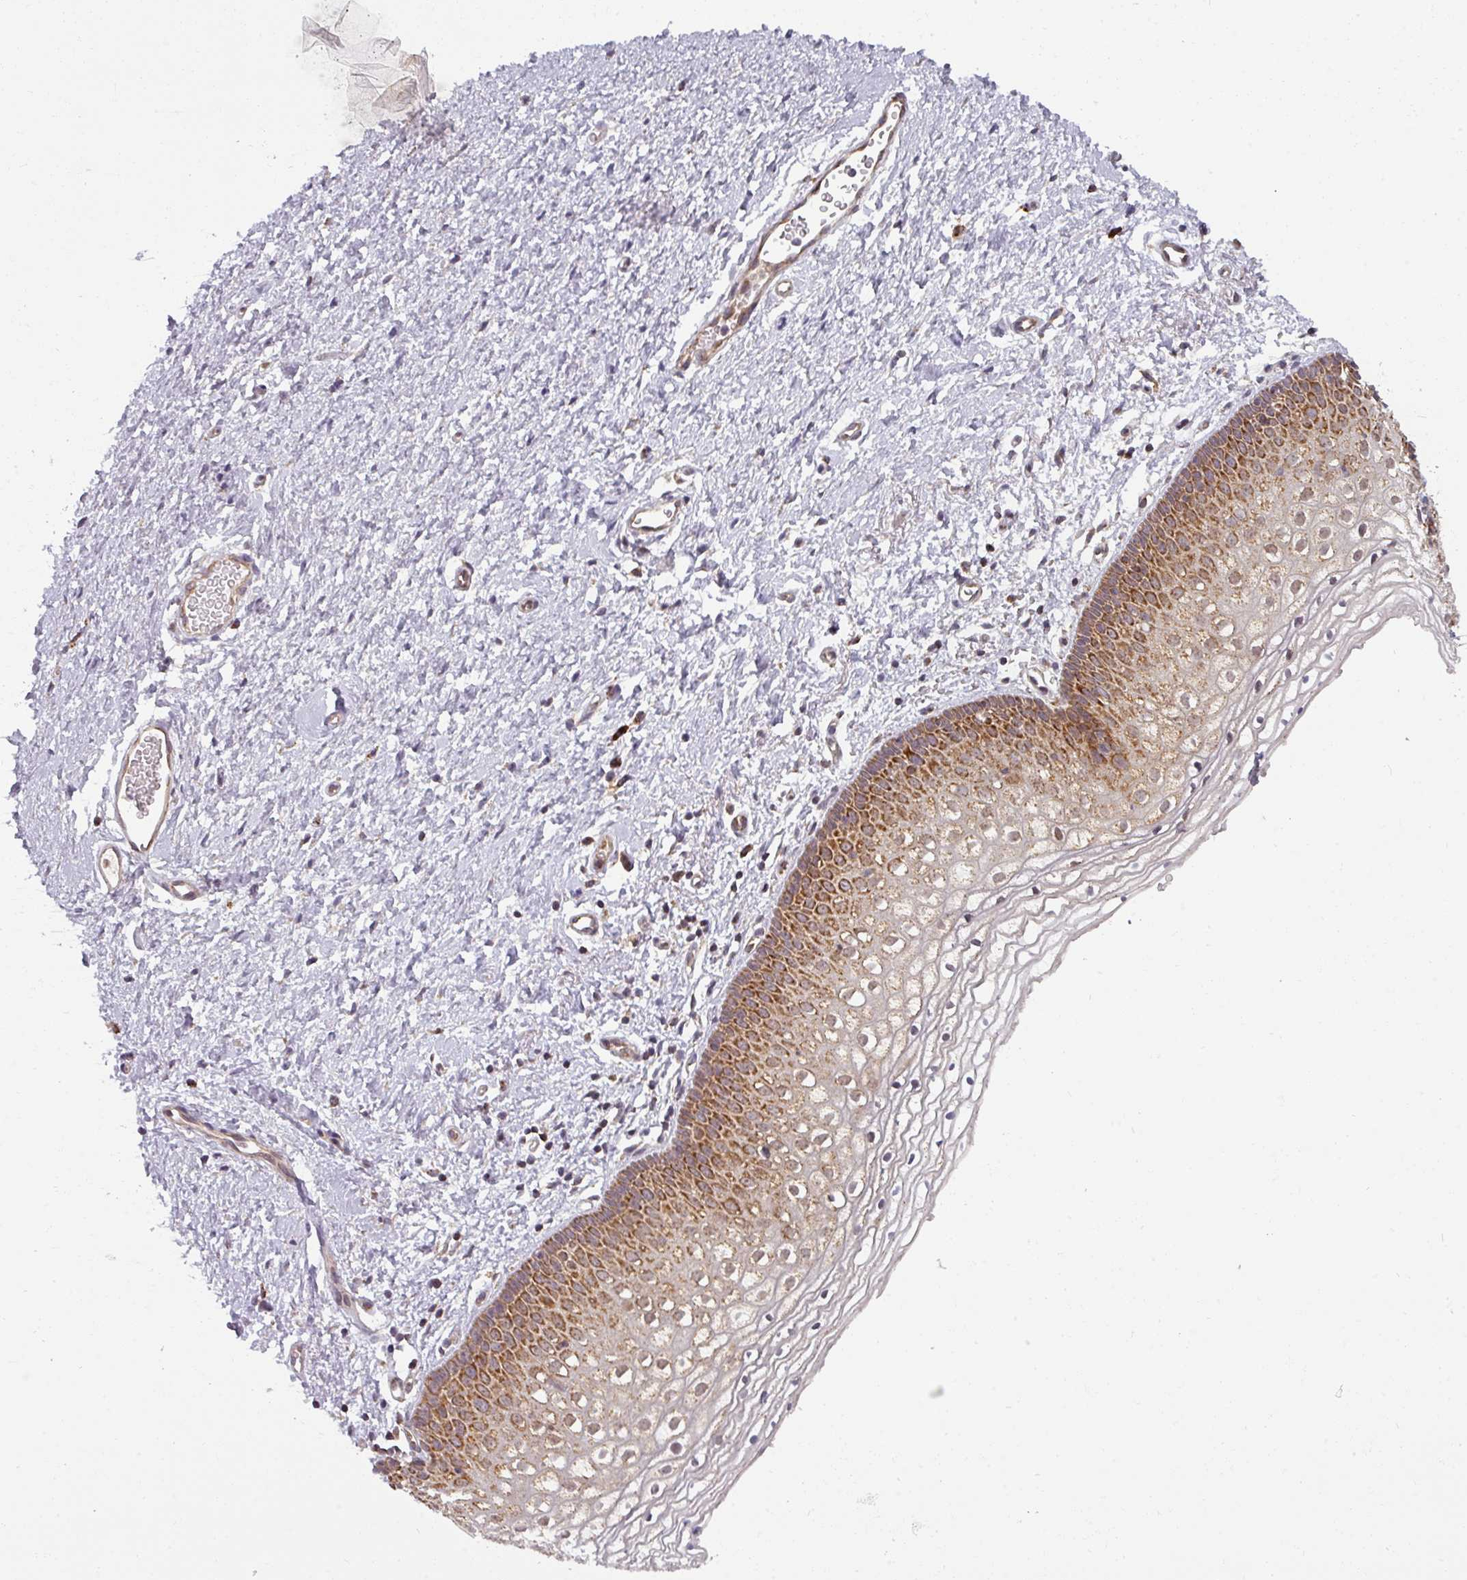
{"staining": {"intensity": "strong", "quantity": "25%-75%", "location": "cytoplasmic/membranous"}, "tissue": "vagina", "cell_type": "Squamous epithelial cells", "image_type": "normal", "snomed": [{"axis": "morphology", "description": "Normal tissue, NOS"}, {"axis": "topography", "description": "Vagina"}], "caption": "Benign vagina reveals strong cytoplasmic/membranous staining in approximately 25%-75% of squamous epithelial cells, visualized by immunohistochemistry.", "gene": "MRPS16", "patient": {"sex": "female", "age": 60}}